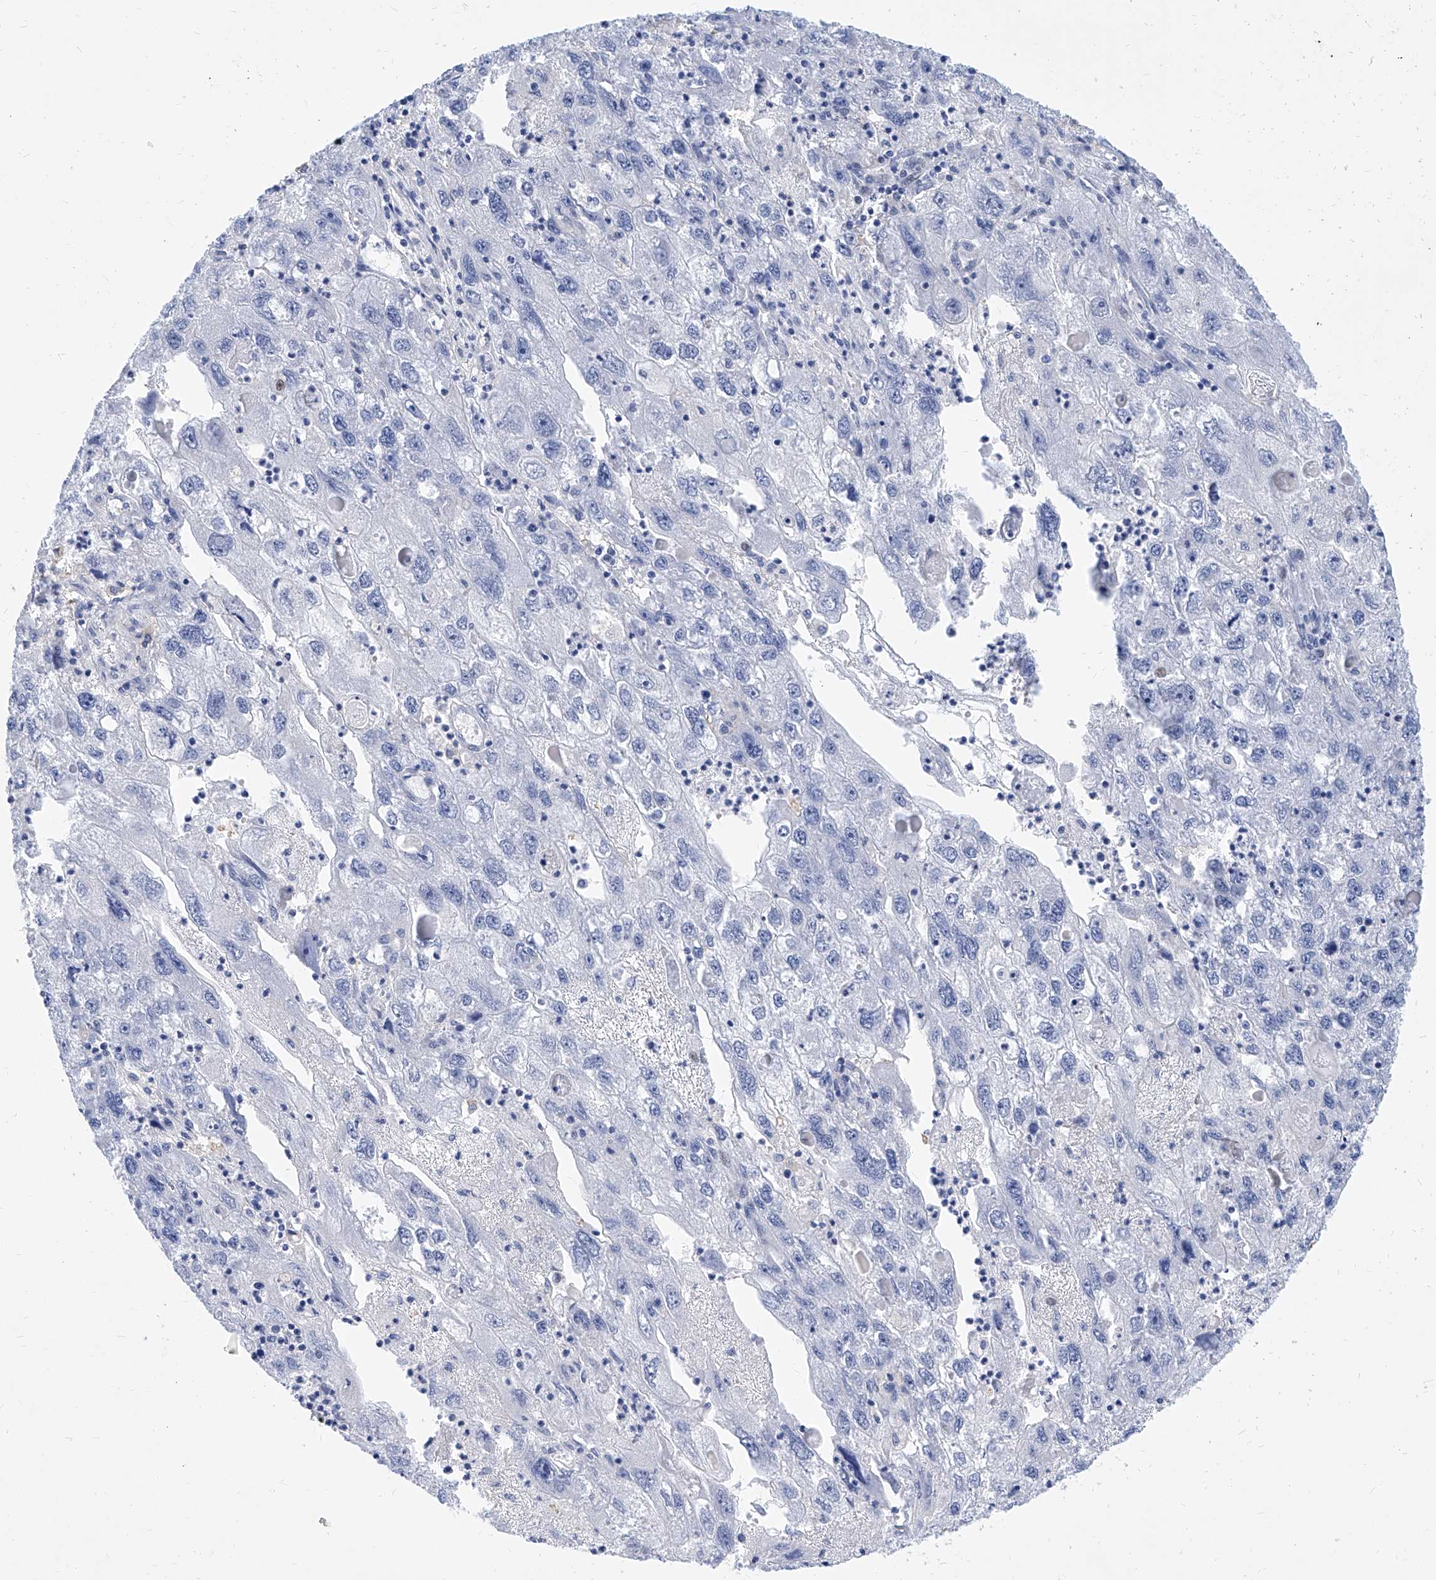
{"staining": {"intensity": "negative", "quantity": "none", "location": "none"}, "tissue": "endometrial cancer", "cell_type": "Tumor cells", "image_type": "cancer", "snomed": [{"axis": "morphology", "description": "Adenocarcinoma, NOS"}, {"axis": "topography", "description": "Endometrium"}], "caption": "The IHC photomicrograph has no significant expression in tumor cells of adenocarcinoma (endometrial) tissue.", "gene": "MX2", "patient": {"sex": "female", "age": 49}}